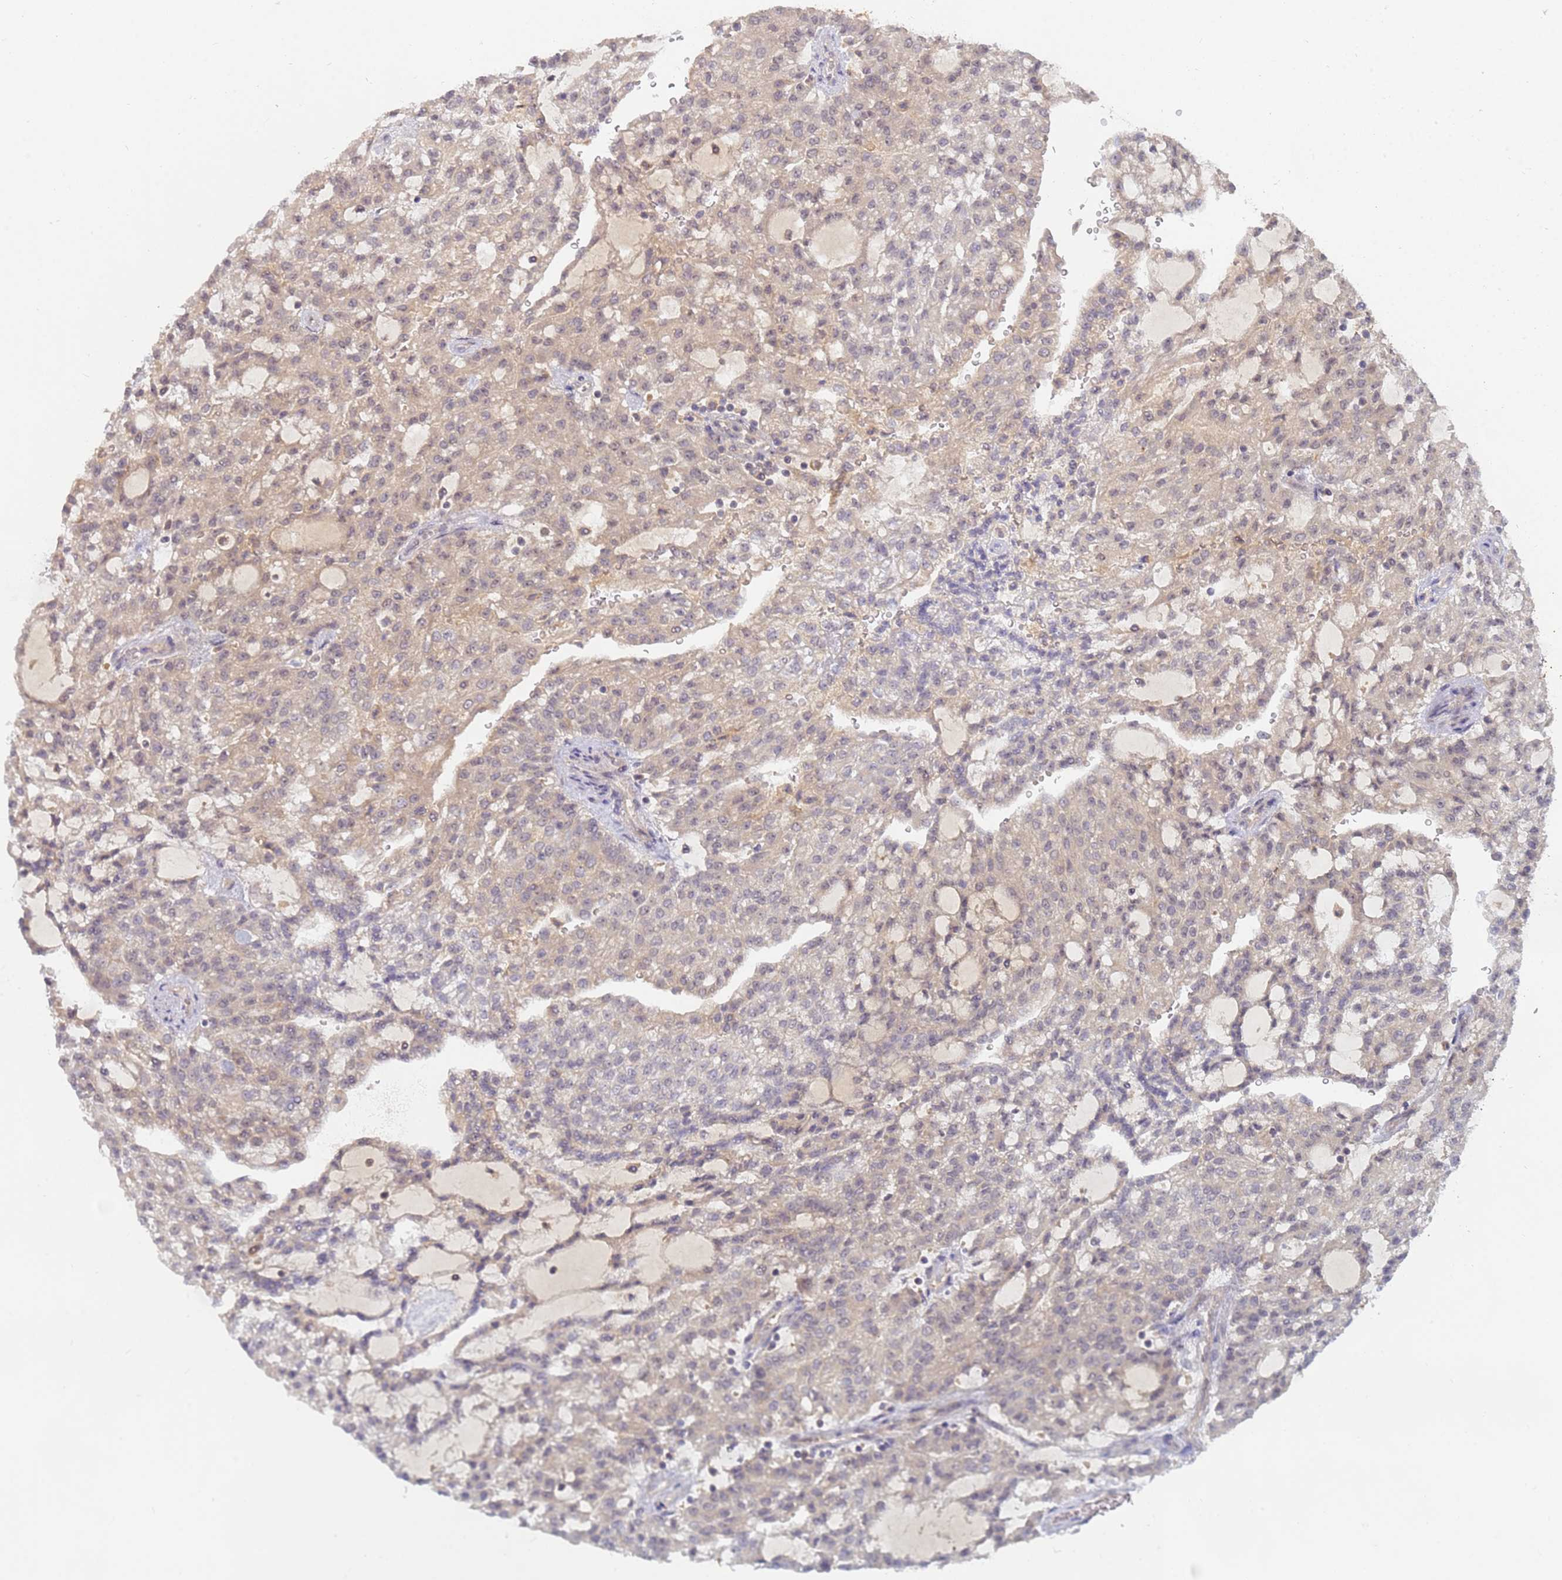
{"staining": {"intensity": "weak", "quantity": "<25%", "location": "cytoplasmic/membranous"}, "tissue": "renal cancer", "cell_type": "Tumor cells", "image_type": "cancer", "snomed": [{"axis": "morphology", "description": "Adenocarcinoma, NOS"}, {"axis": "topography", "description": "Kidney"}], "caption": "A high-resolution image shows immunohistochemistry staining of renal cancer, which demonstrates no significant staining in tumor cells.", "gene": "SHARPIN", "patient": {"sex": "male", "age": 63}}